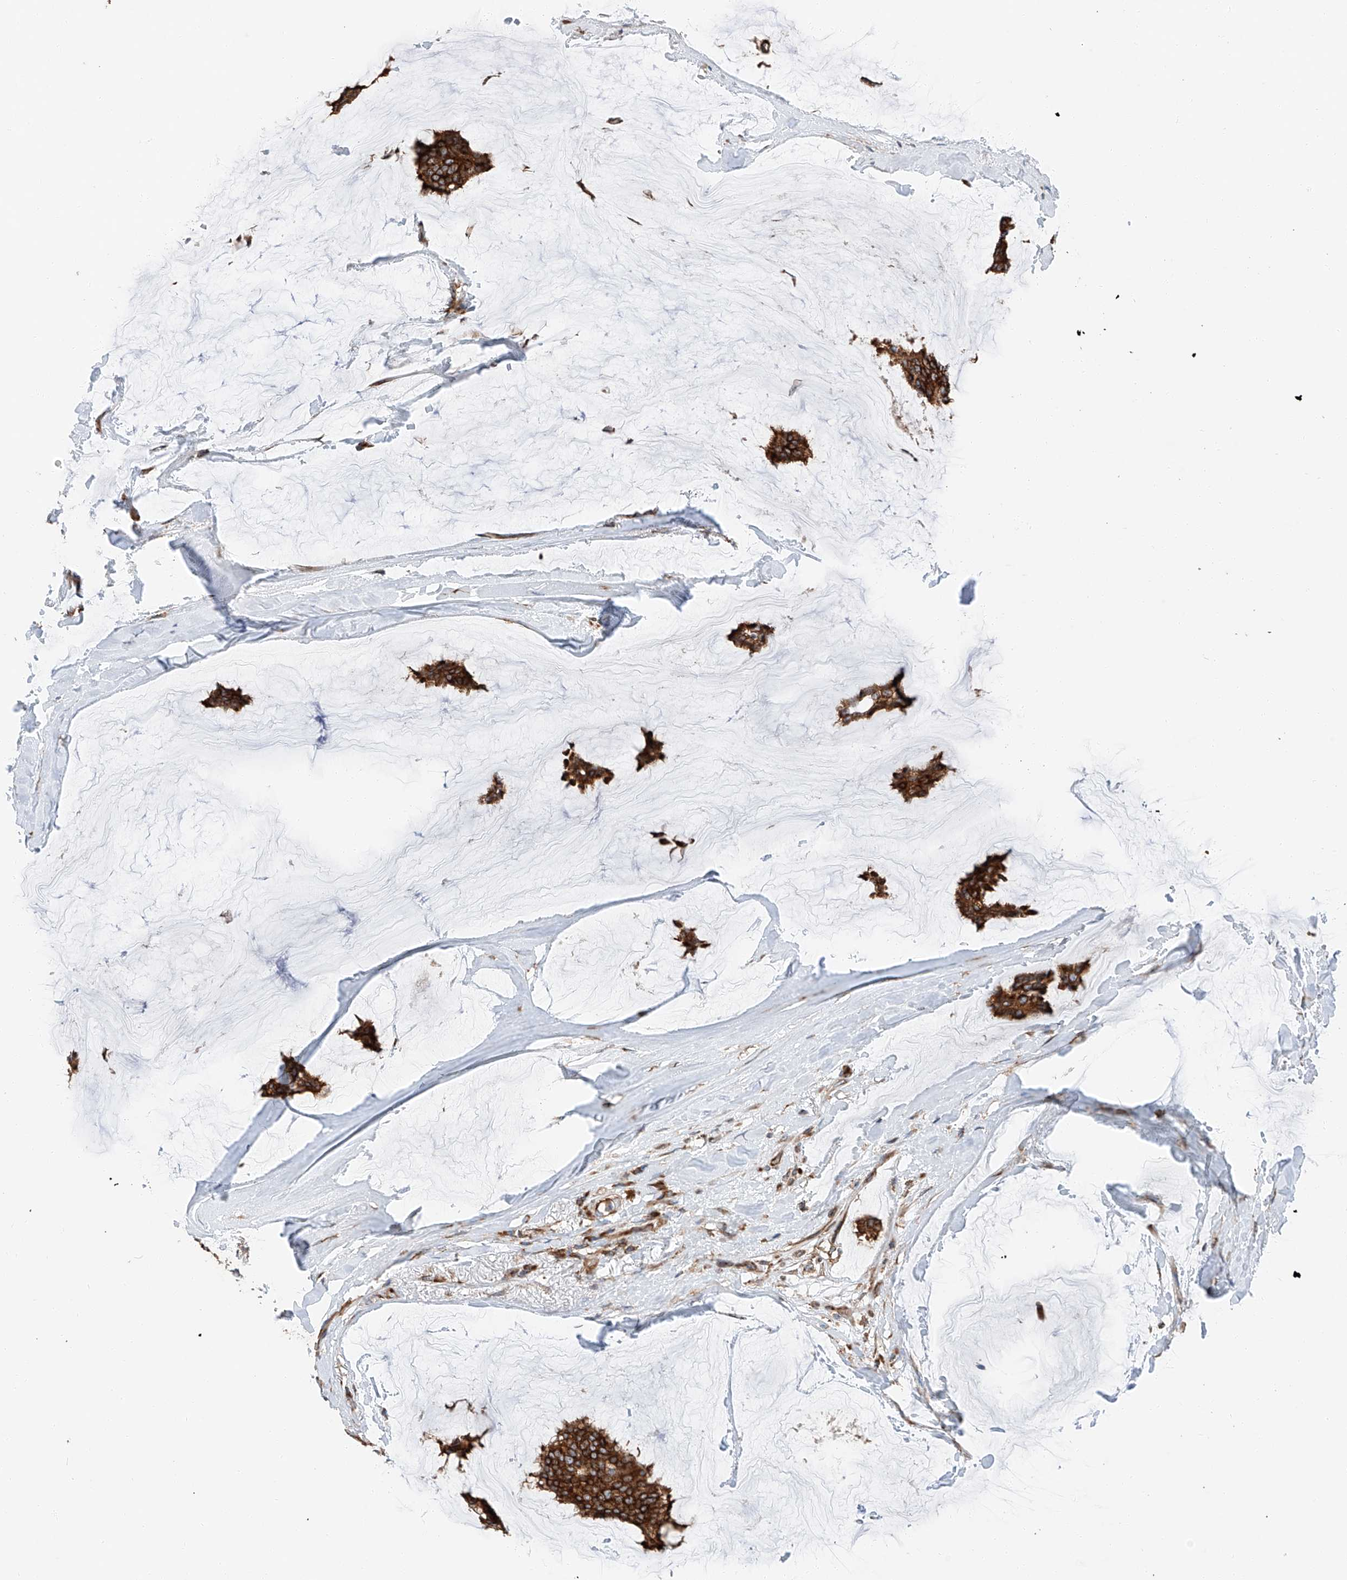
{"staining": {"intensity": "strong", "quantity": ">75%", "location": "cytoplasmic/membranous"}, "tissue": "breast cancer", "cell_type": "Tumor cells", "image_type": "cancer", "snomed": [{"axis": "morphology", "description": "Duct carcinoma"}, {"axis": "topography", "description": "Breast"}], "caption": "Immunohistochemical staining of human breast infiltrating ductal carcinoma exhibits high levels of strong cytoplasmic/membranous protein positivity in about >75% of tumor cells.", "gene": "ZC3H15", "patient": {"sex": "female", "age": 93}}